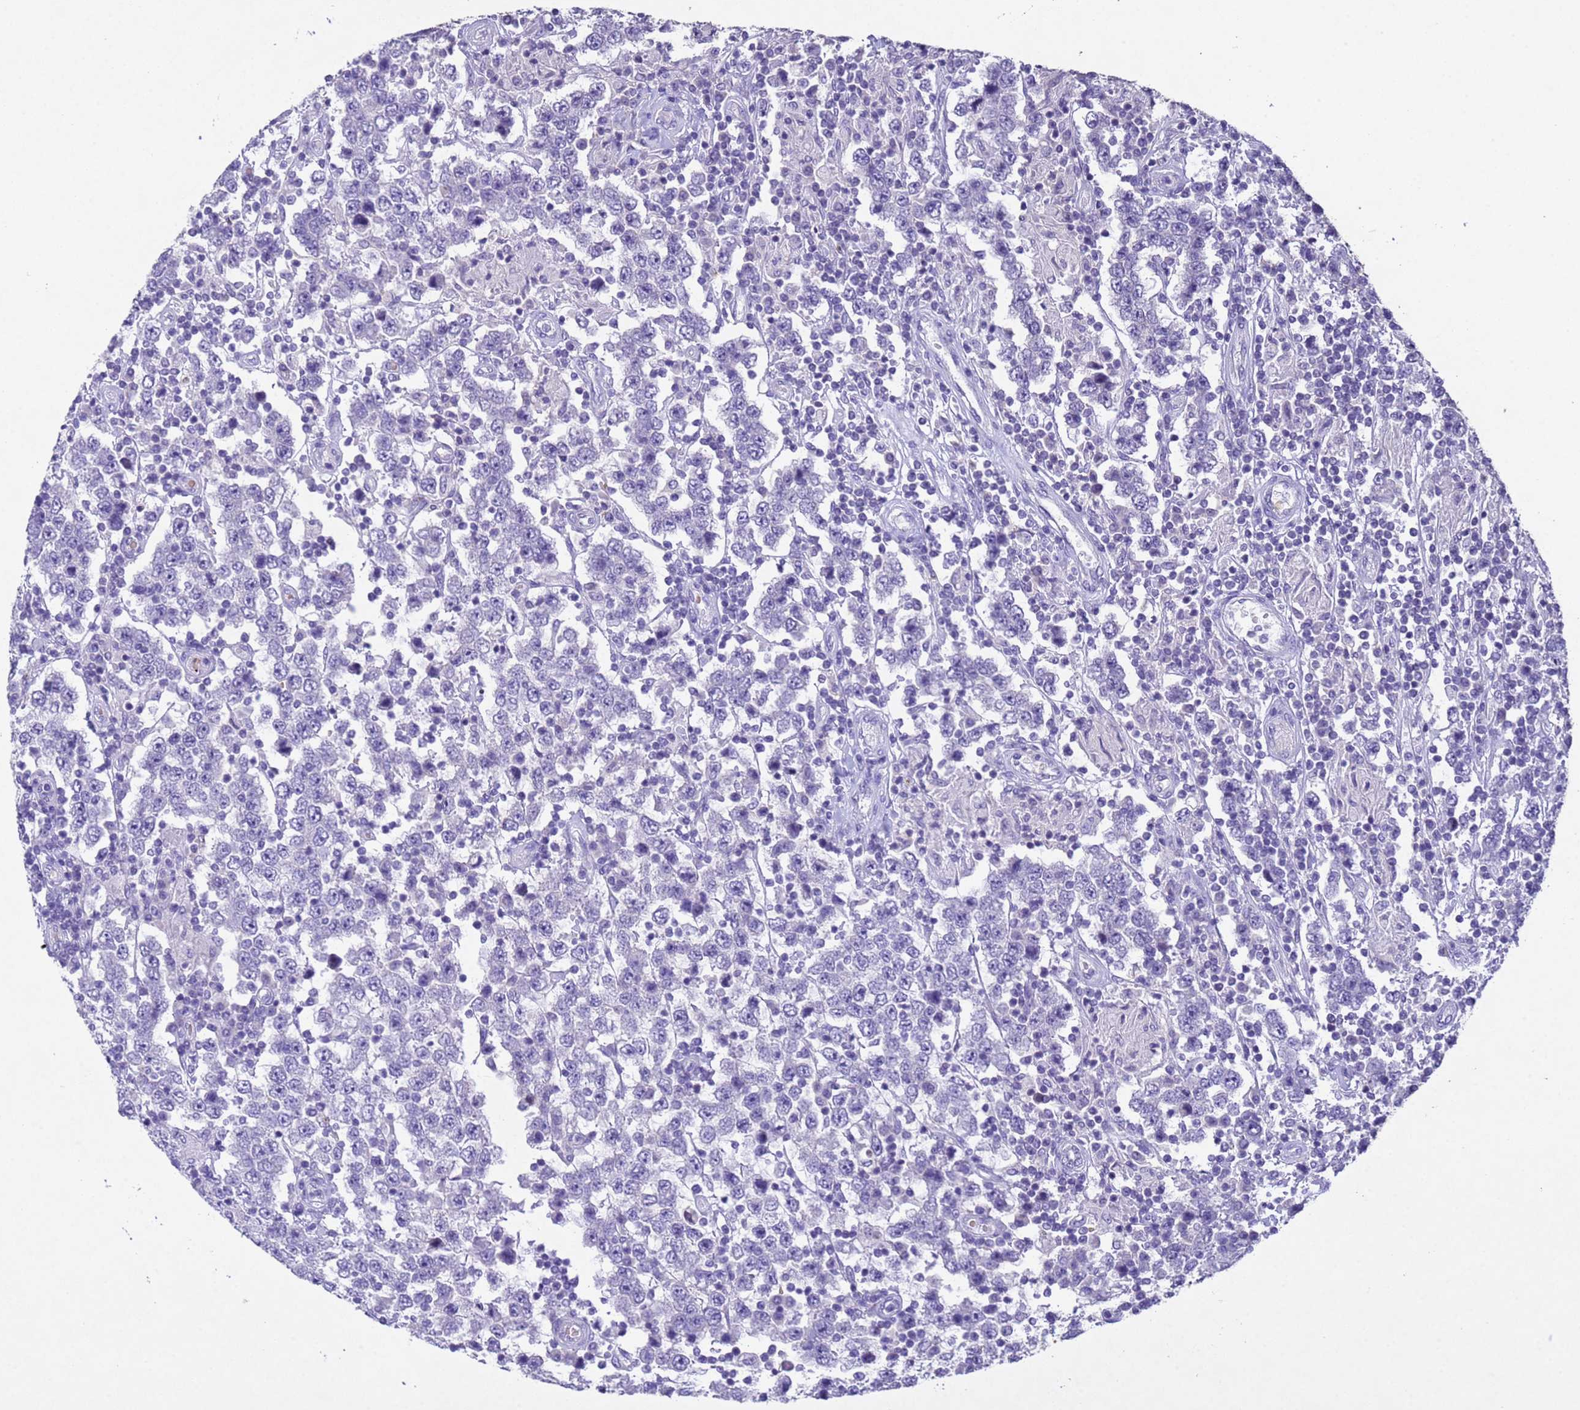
{"staining": {"intensity": "negative", "quantity": "none", "location": "none"}, "tissue": "testis cancer", "cell_type": "Tumor cells", "image_type": "cancer", "snomed": [{"axis": "morphology", "description": "Normal tissue, NOS"}, {"axis": "morphology", "description": "Urothelial carcinoma, High grade"}, {"axis": "morphology", "description": "Seminoma, NOS"}, {"axis": "morphology", "description": "Carcinoma, Embryonal, NOS"}, {"axis": "topography", "description": "Urinary bladder"}, {"axis": "topography", "description": "Testis"}], "caption": "The immunohistochemistry histopathology image has no significant expression in tumor cells of testis cancer (seminoma) tissue.", "gene": "NLRP11", "patient": {"sex": "male", "age": 41}}